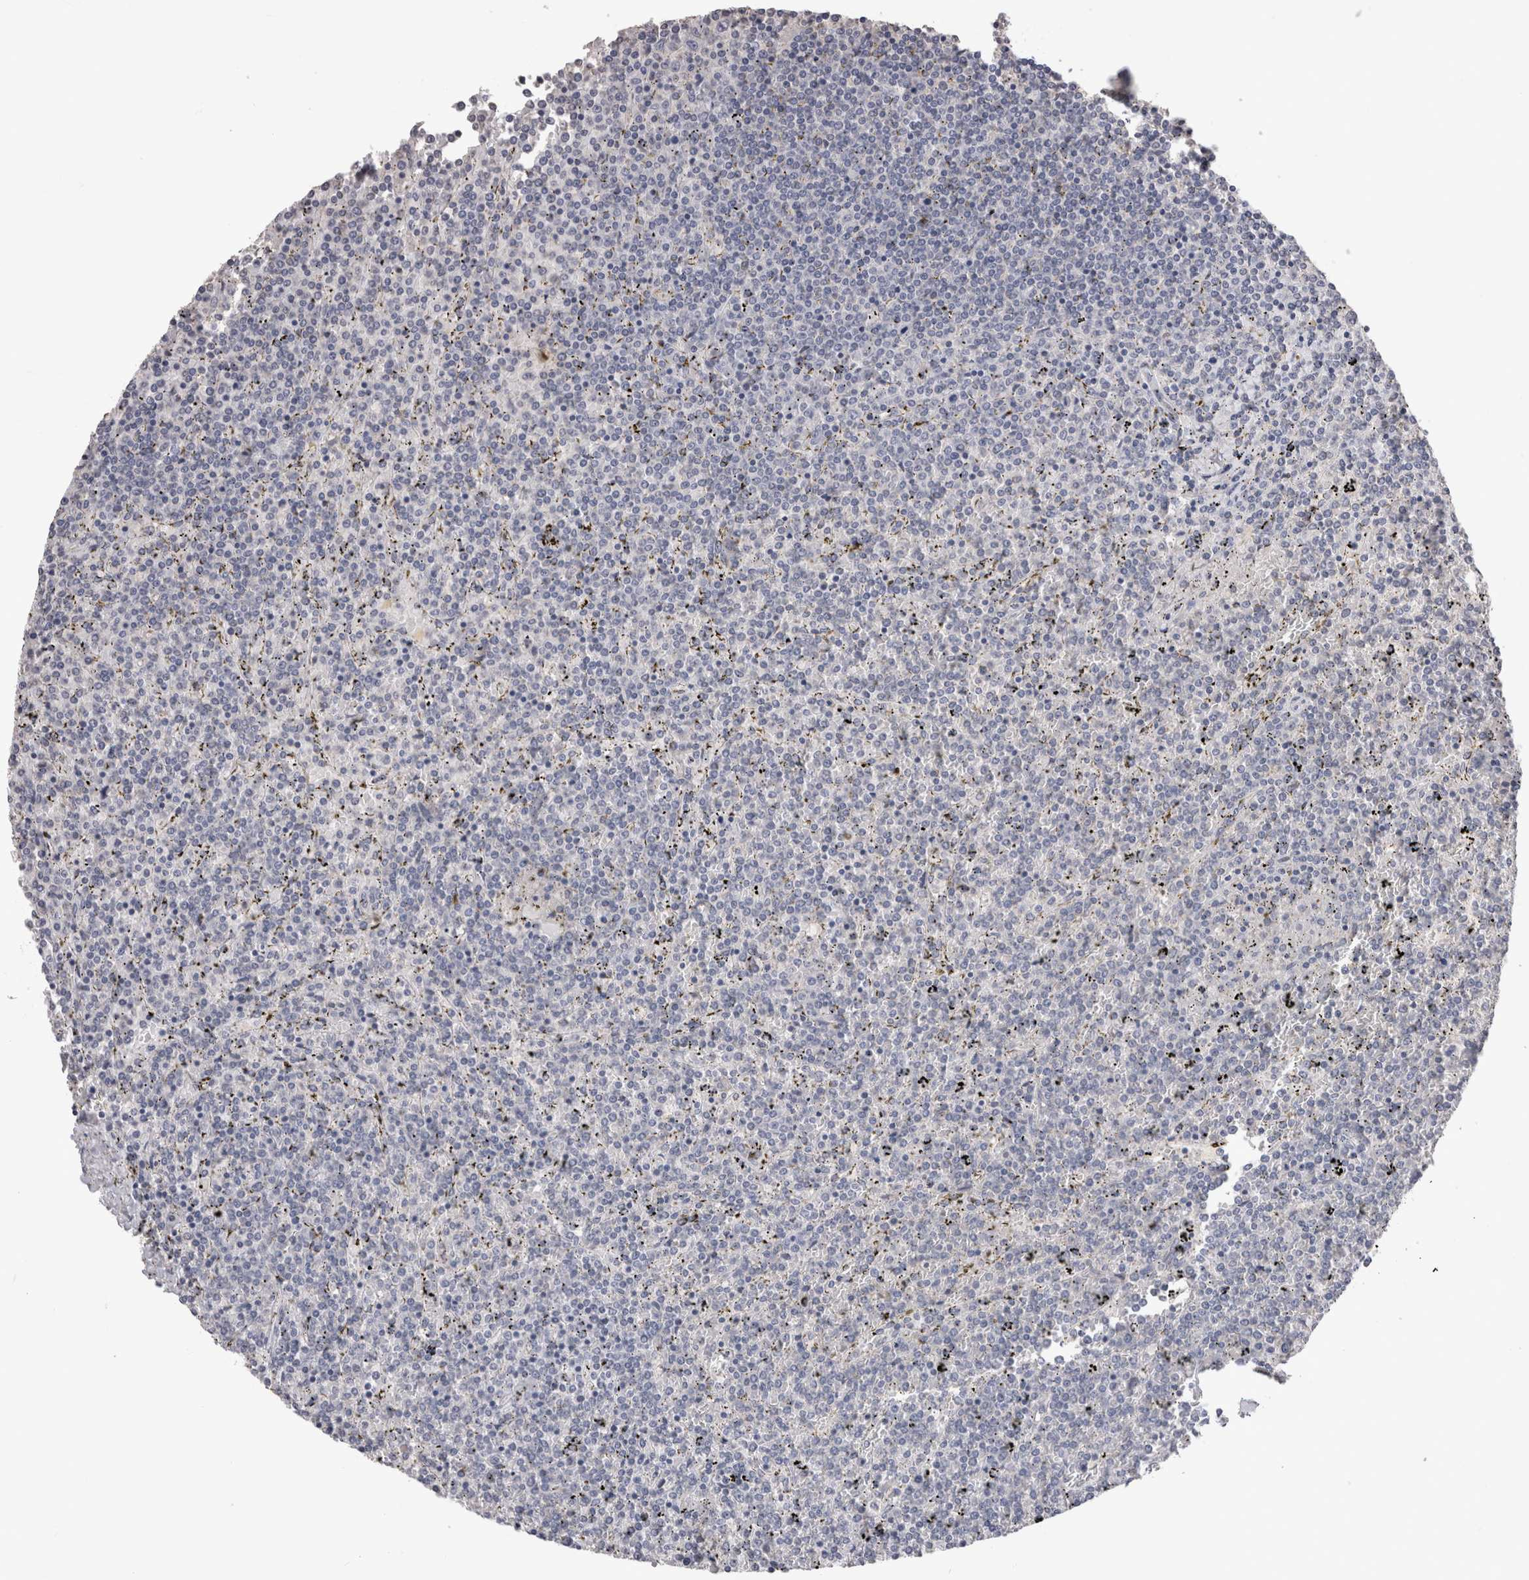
{"staining": {"intensity": "negative", "quantity": "none", "location": "none"}, "tissue": "lymphoma", "cell_type": "Tumor cells", "image_type": "cancer", "snomed": [{"axis": "morphology", "description": "Malignant lymphoma, non-Hodgkin's type, Low grade"}, {"axis": "topography", "description": "Spleen"}], "caption": "Malignant lymphoma, non-Hodgkin's type (low-grade) stained for a protein using immunohistochemistry (IHC) demonstrates no expression tumor cells.", "gene": "CDH6", "patient": {"sex": "female", "age": 19}}